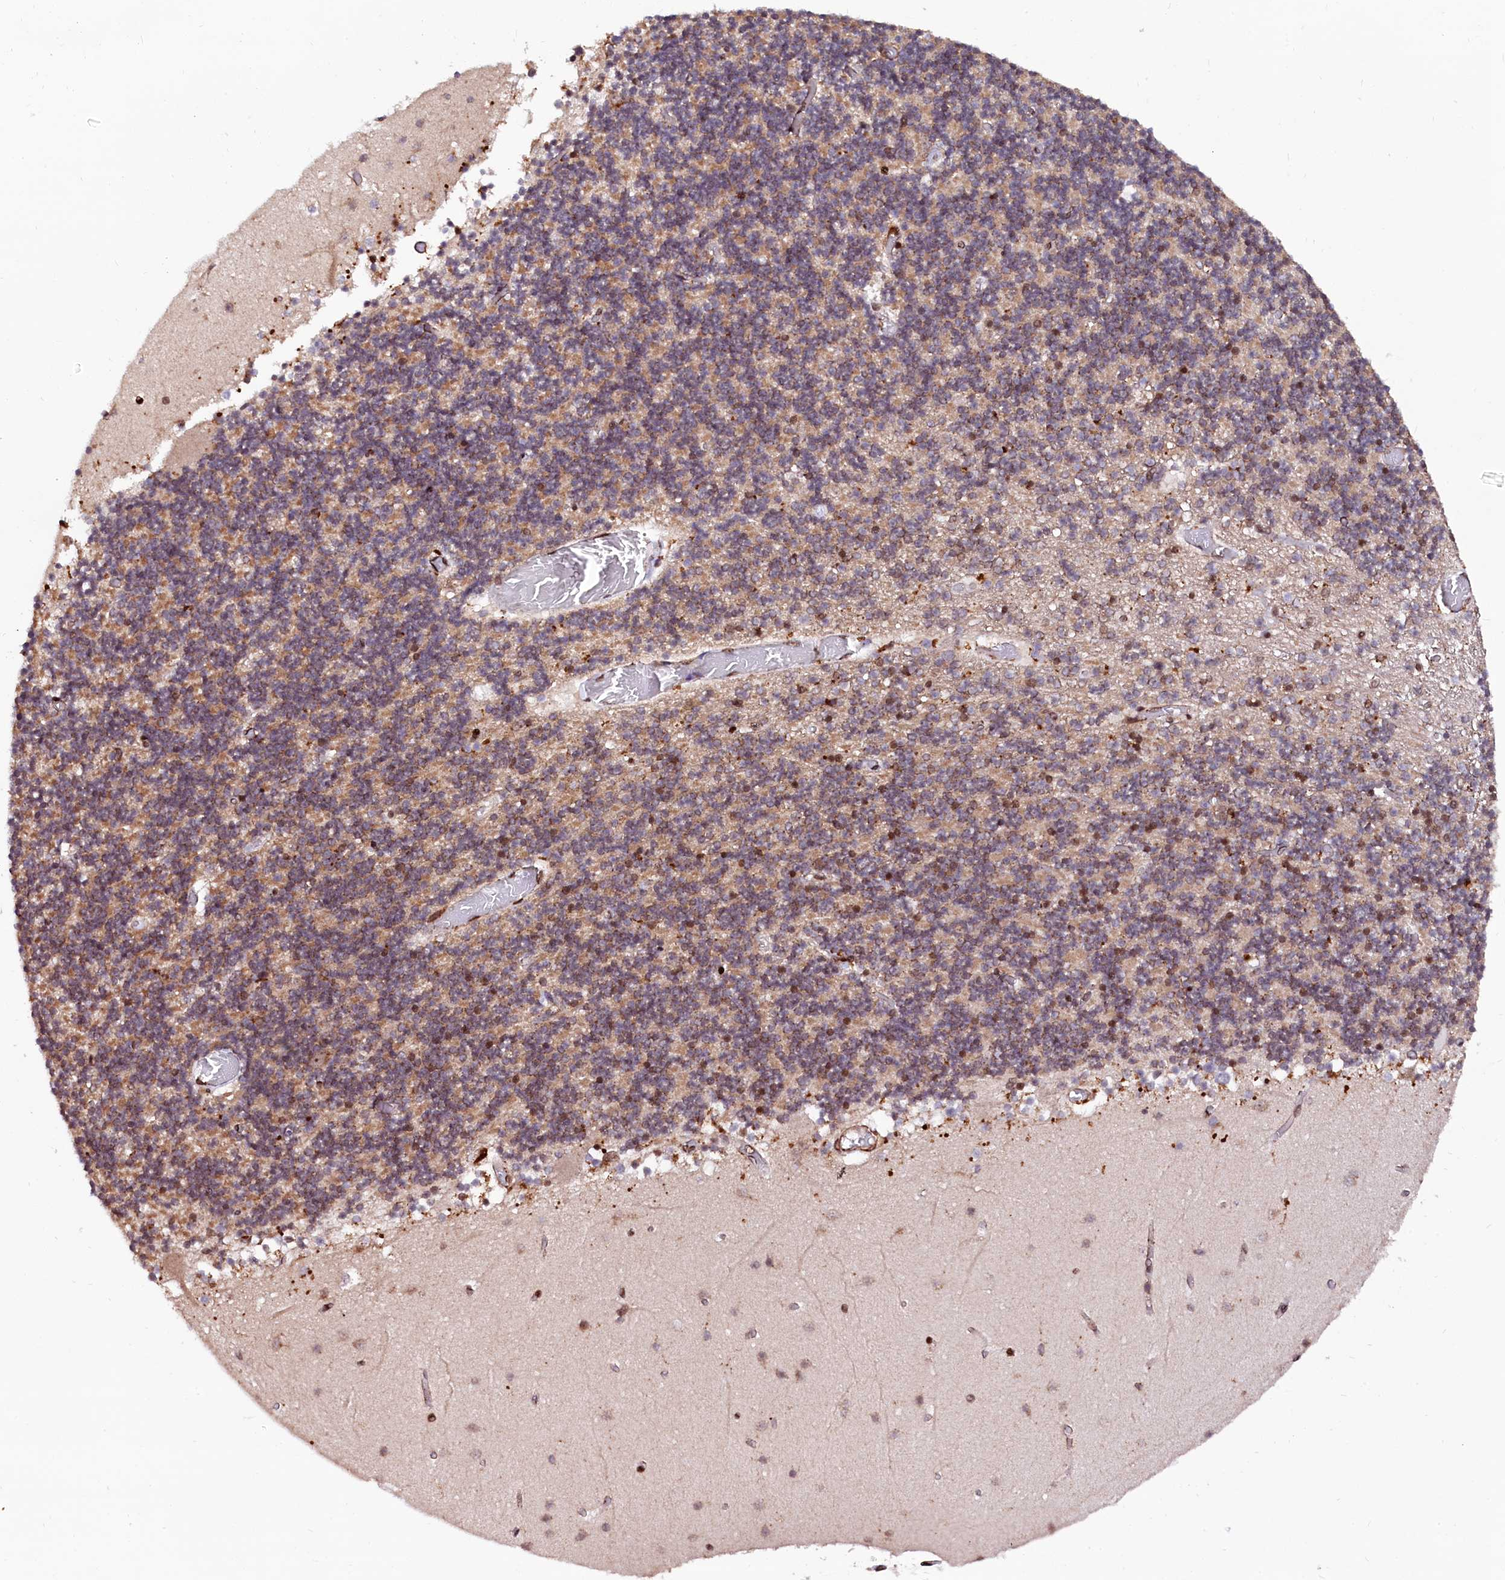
{"staining": {"intensity": "strong", "quantity": "25%-75%", "location": "cytoplasmic/membranous,nuclear"}, "tissue": "cerebellum", "cell_type": "Cells in granular layer", "image_type": "normal", "snomed": [{"axis": "morphology", "description": "Normal tissue, NOS"}, {"axis": "topography", "description": "Cerebellum"}], "caption": "Cerebellum stained with a brown dye displays strong cytoplasmic/membranous,nuclear positive staining in about 25%-75% of cells in granular layer.", "gene": "PDS5B", "patient": {"sex": "female", "age": 28}}